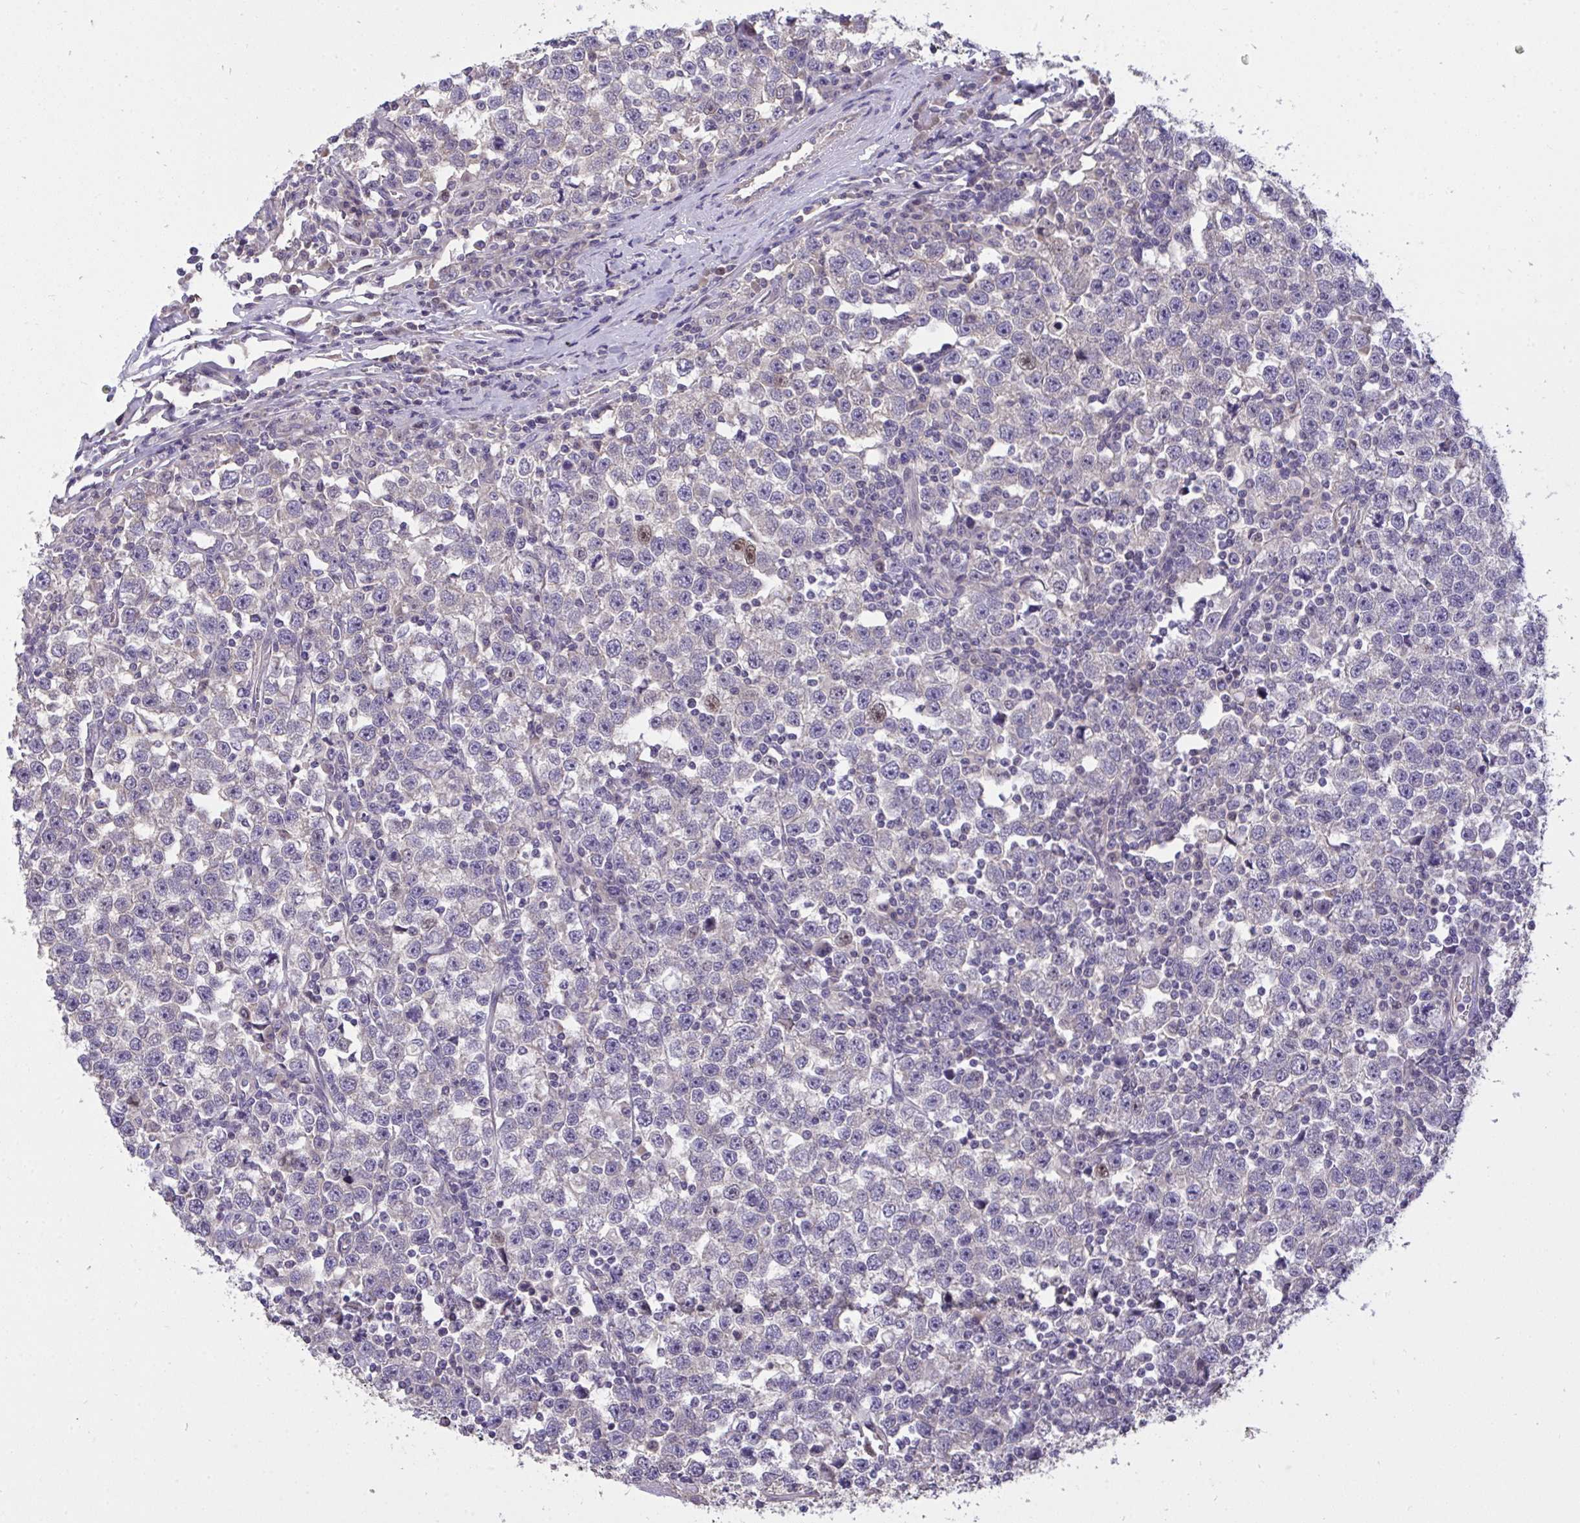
{"staining": {"intensity": "moderate", "quantity": "<25%", "location": "nuclear"}, "tissue": "testis cancer", "cell_type": "Tumor cells", "image_type": "cancer", "snomed": [{"axis": "morphology", "description": "Seminoma, NOS"}, {"axis": "topography", "description": "Testis"}], "caption": "A brown stain highlights moderate nuclear staining of a protein in testis seminoma tumor cells.", "gene": "C19orf54", "patient": {"sex": "male", "age": 43}}